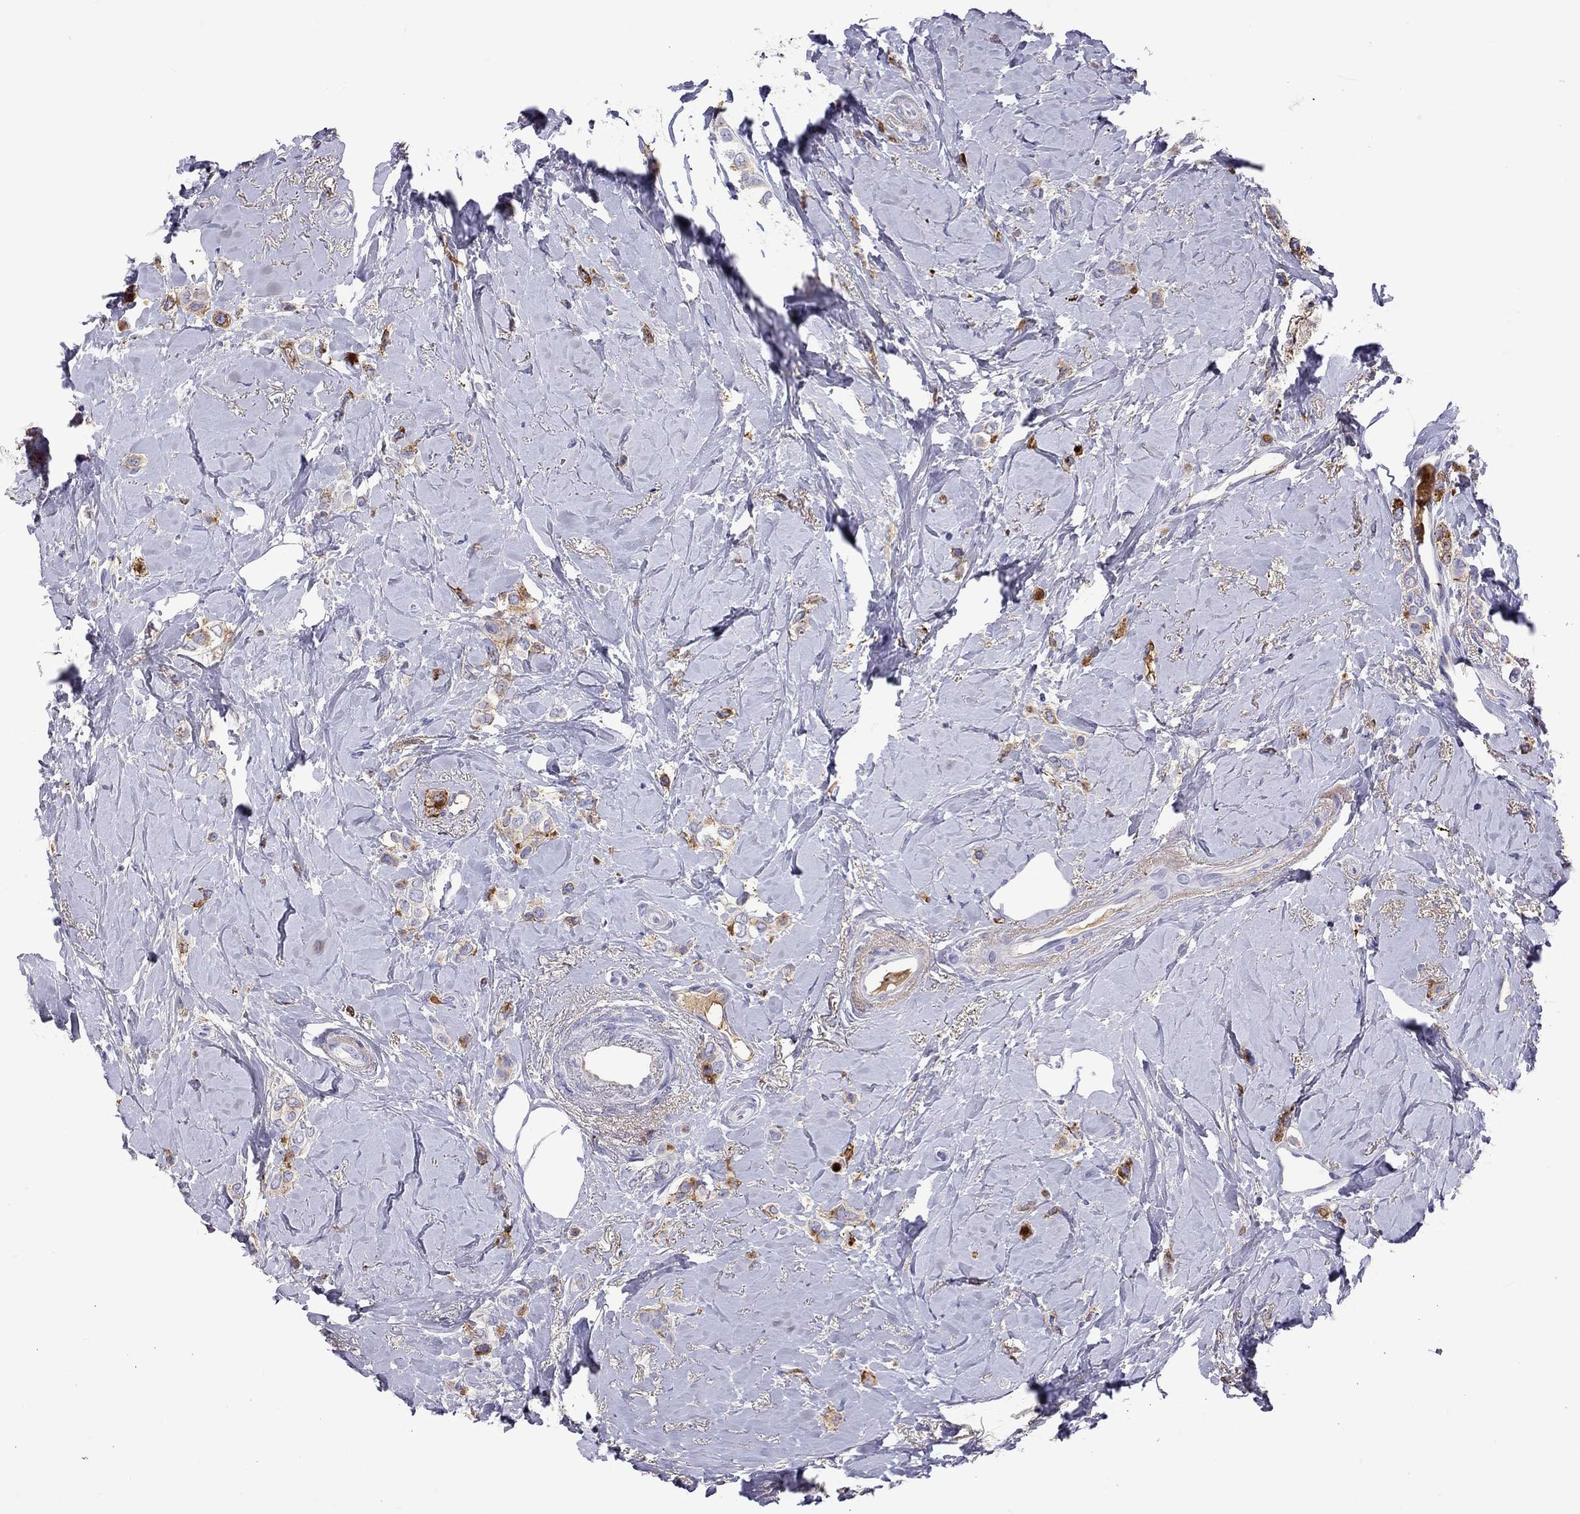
{"staining": {"intensity": "strong", "quantity": "25%-75%", "location": "cytoplasmic/membranous"}, "tissue": "breast cancer", "cell_type": "Tumor cells", "image_type": "cancer", "snomed": [{"axis": "morphology", "description": "Lobular carcinoma"}, {"axis": "topography", "description": "Breast"}], "caption": "Breast lobular carcinoma stained with a brown dye shows strong cytoplasmic/membranous positive positivity in about 25%-75% of tumor cells.", "gene": "SERPINA3", "patient": {"sex": "female", "age": 66}}